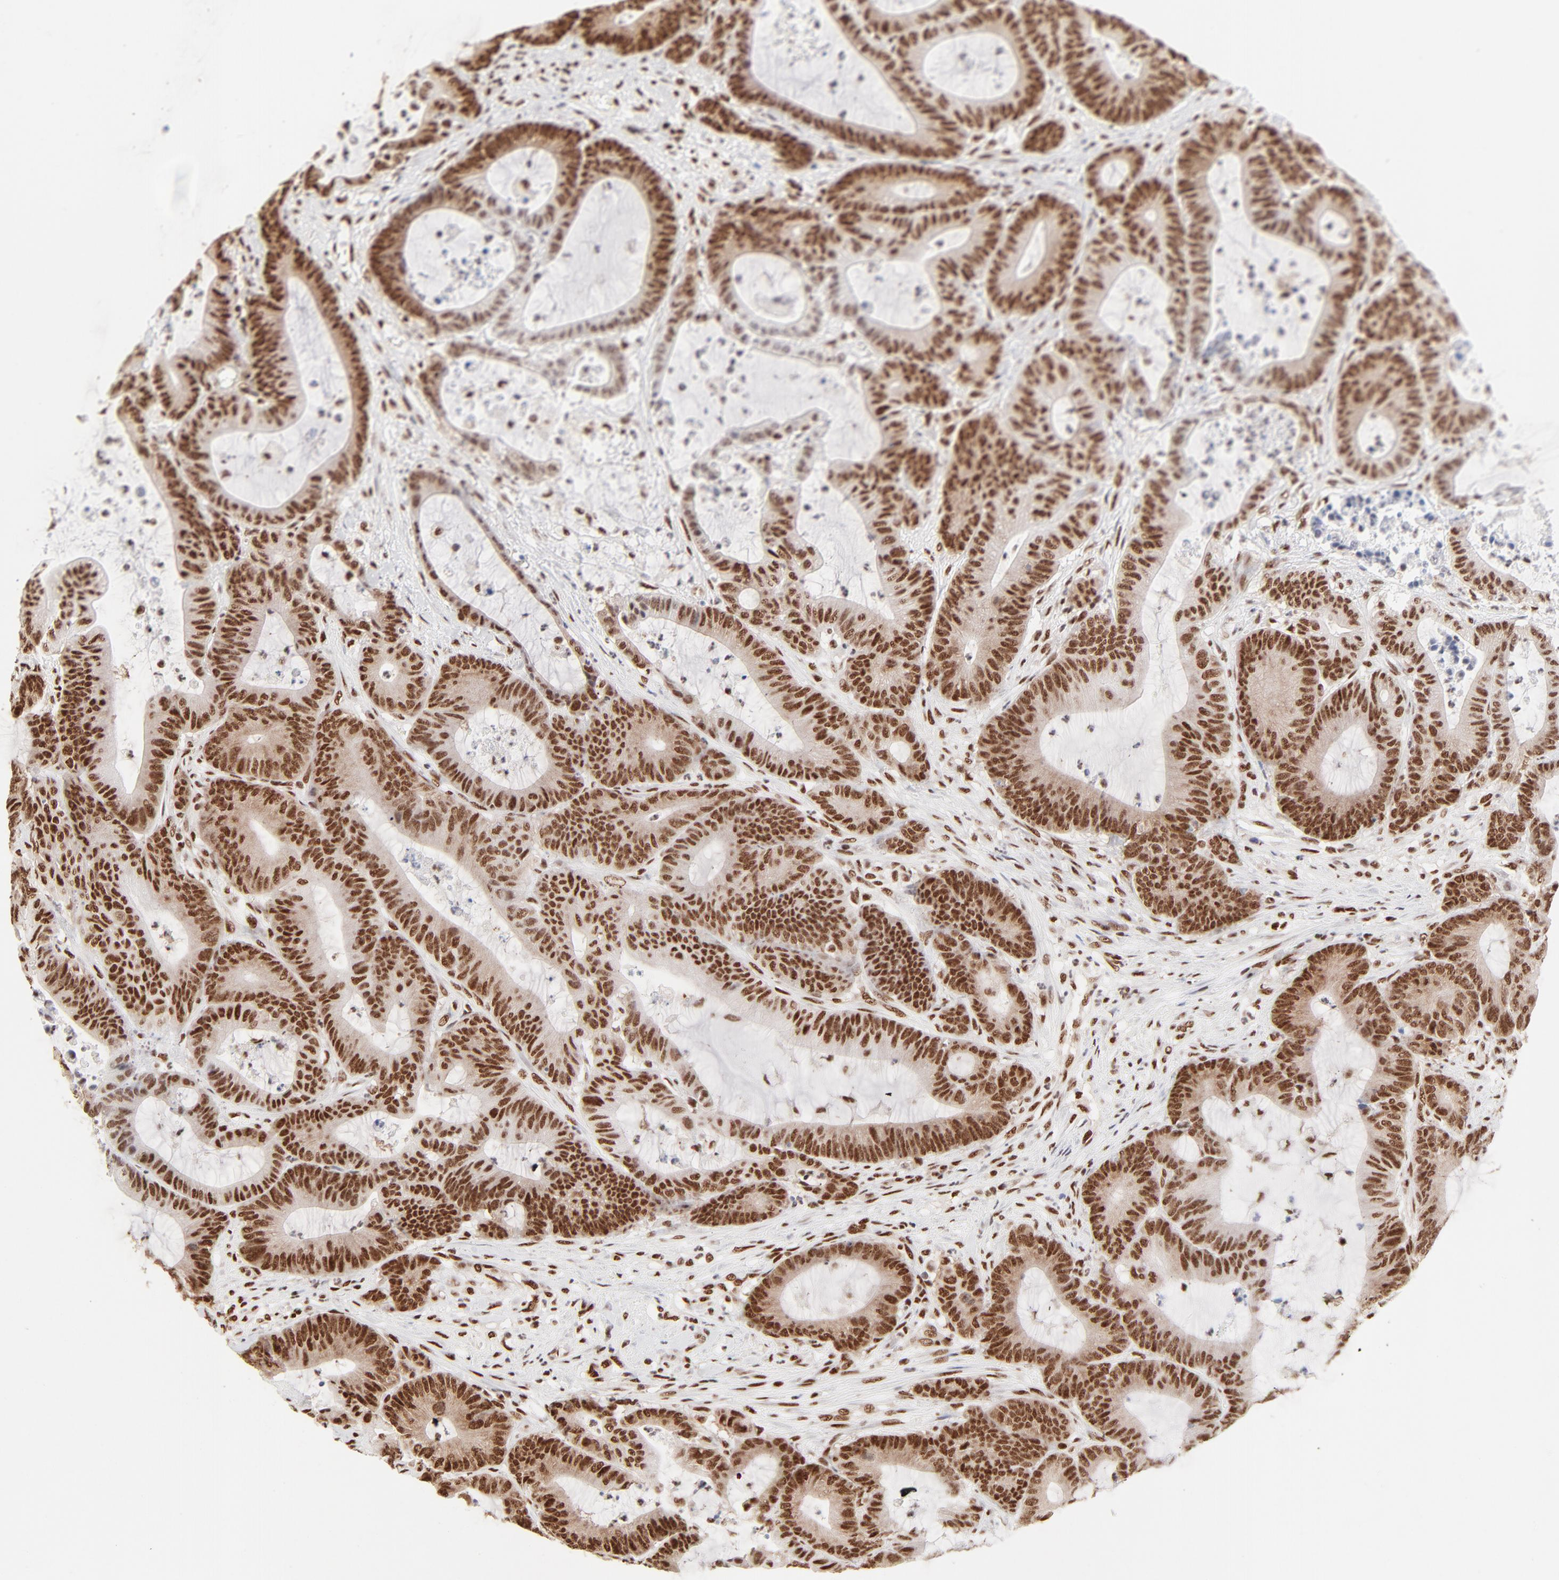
{"staining": {"intensity": "strong", "quantity": ">75%", "location": "nuclear"}, "tissue": "colorectal cancer", "cell_type": "Tumor cells", "image_type": "cancer", "snomed": [{"axis": "morphology", "description": "Adenocarcinoma, NOS"}, {"axis": "topography", "description": "Colon"}], "caption": "An immunohistochemistry photomicrograph of neoplastic tissue is shown. Protein staining in brown shows strong nuclear positivity in colorectal cancer within tumor cells.", "gene": "TARDBP", "patient": {"sex": "female", "age": 84}}